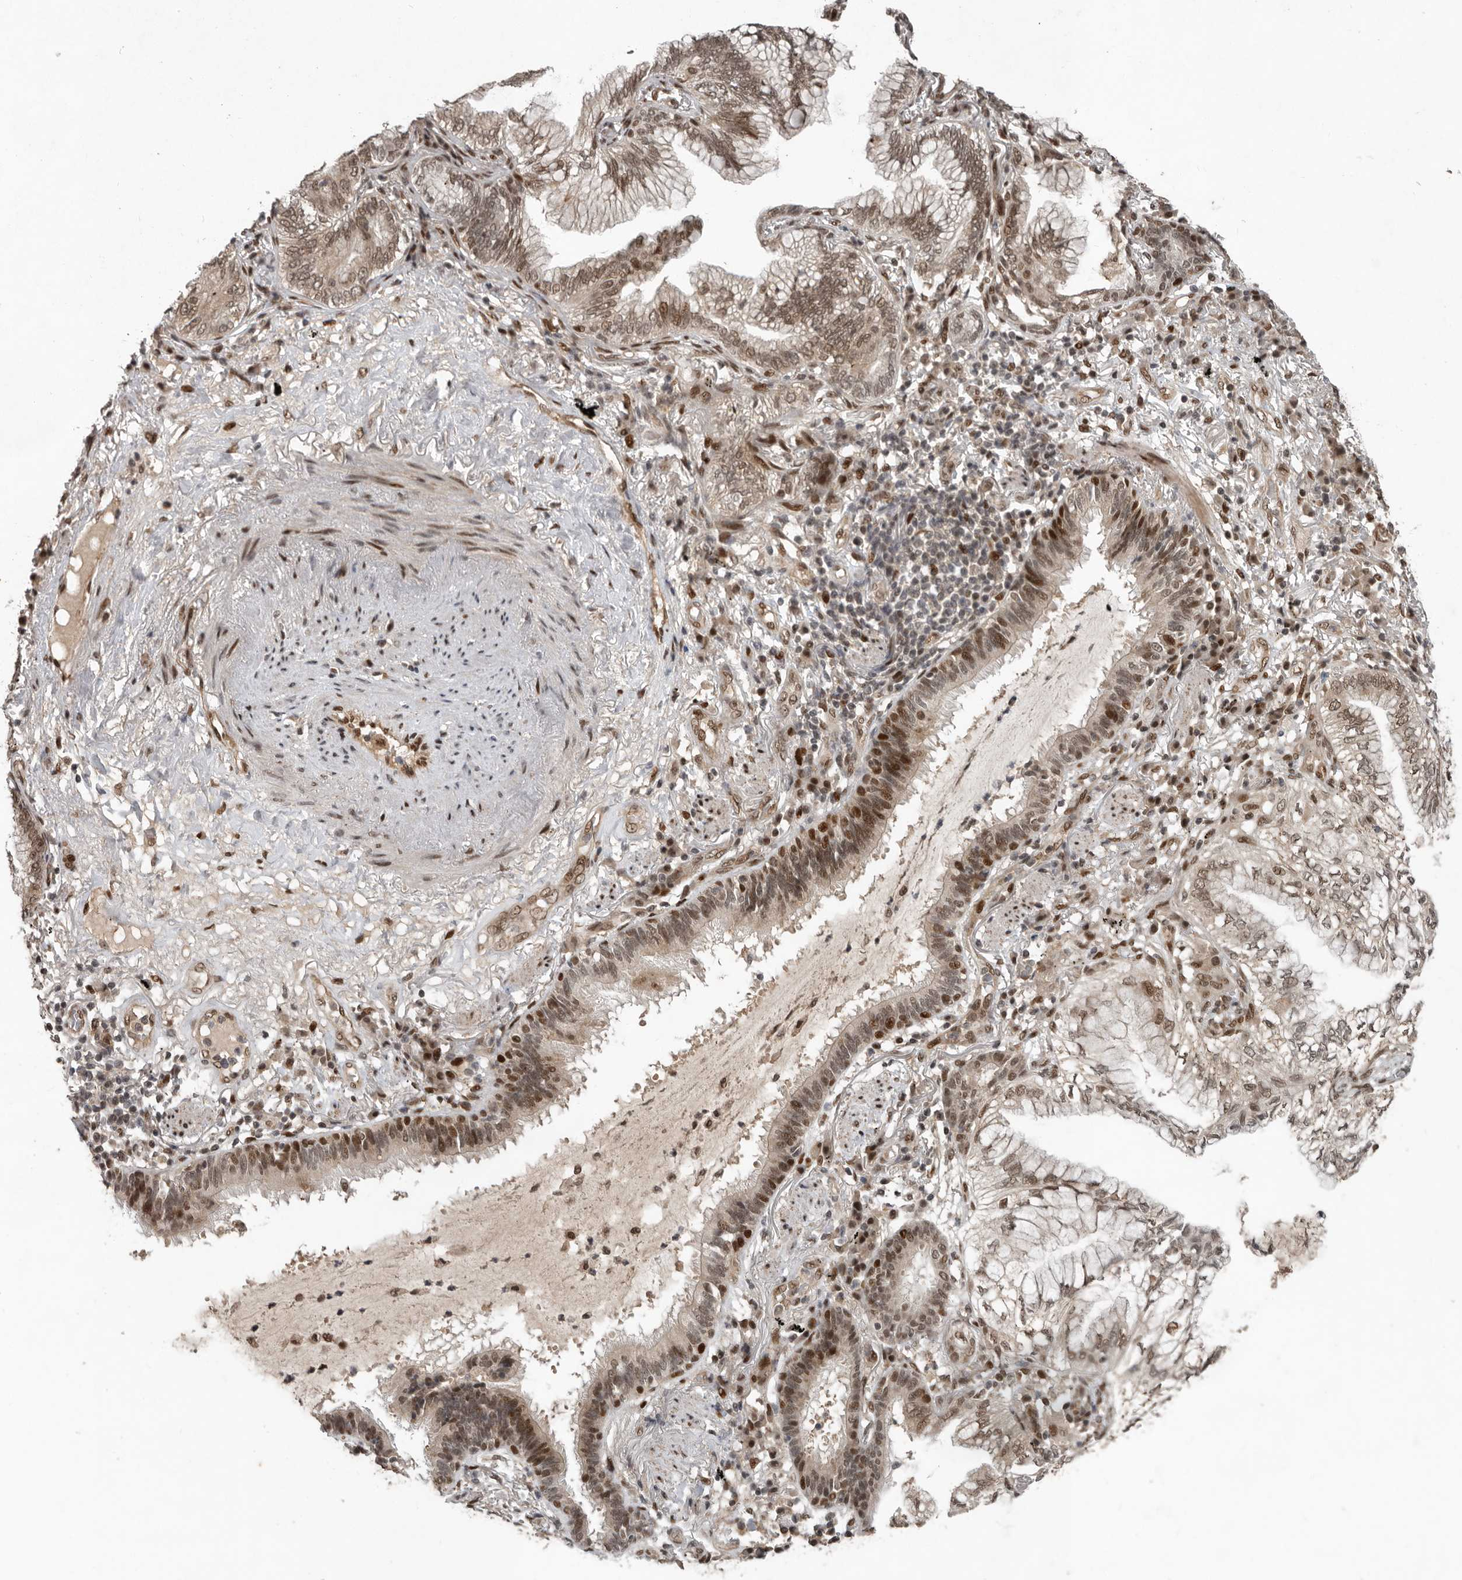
{"staining": {"intensity": "weak", "quantity": ">75%", "location": "nuclear"}, "tissue": "lung cancer", "cell_type": "Tumor cells", "image_type": "cancer", "snomed": [{"axis": "morphology", "description": "Adenocarcinoma, NOS"}, {"axis": "topography", "description": "Lung"}], "caption": "This image exhibits IHC staining of lung cancer, with low weak nuclear staining in approximately >75% of tumor cells.", "gene": "CDC27", "patient": {"sex": "female", "age": 70}}